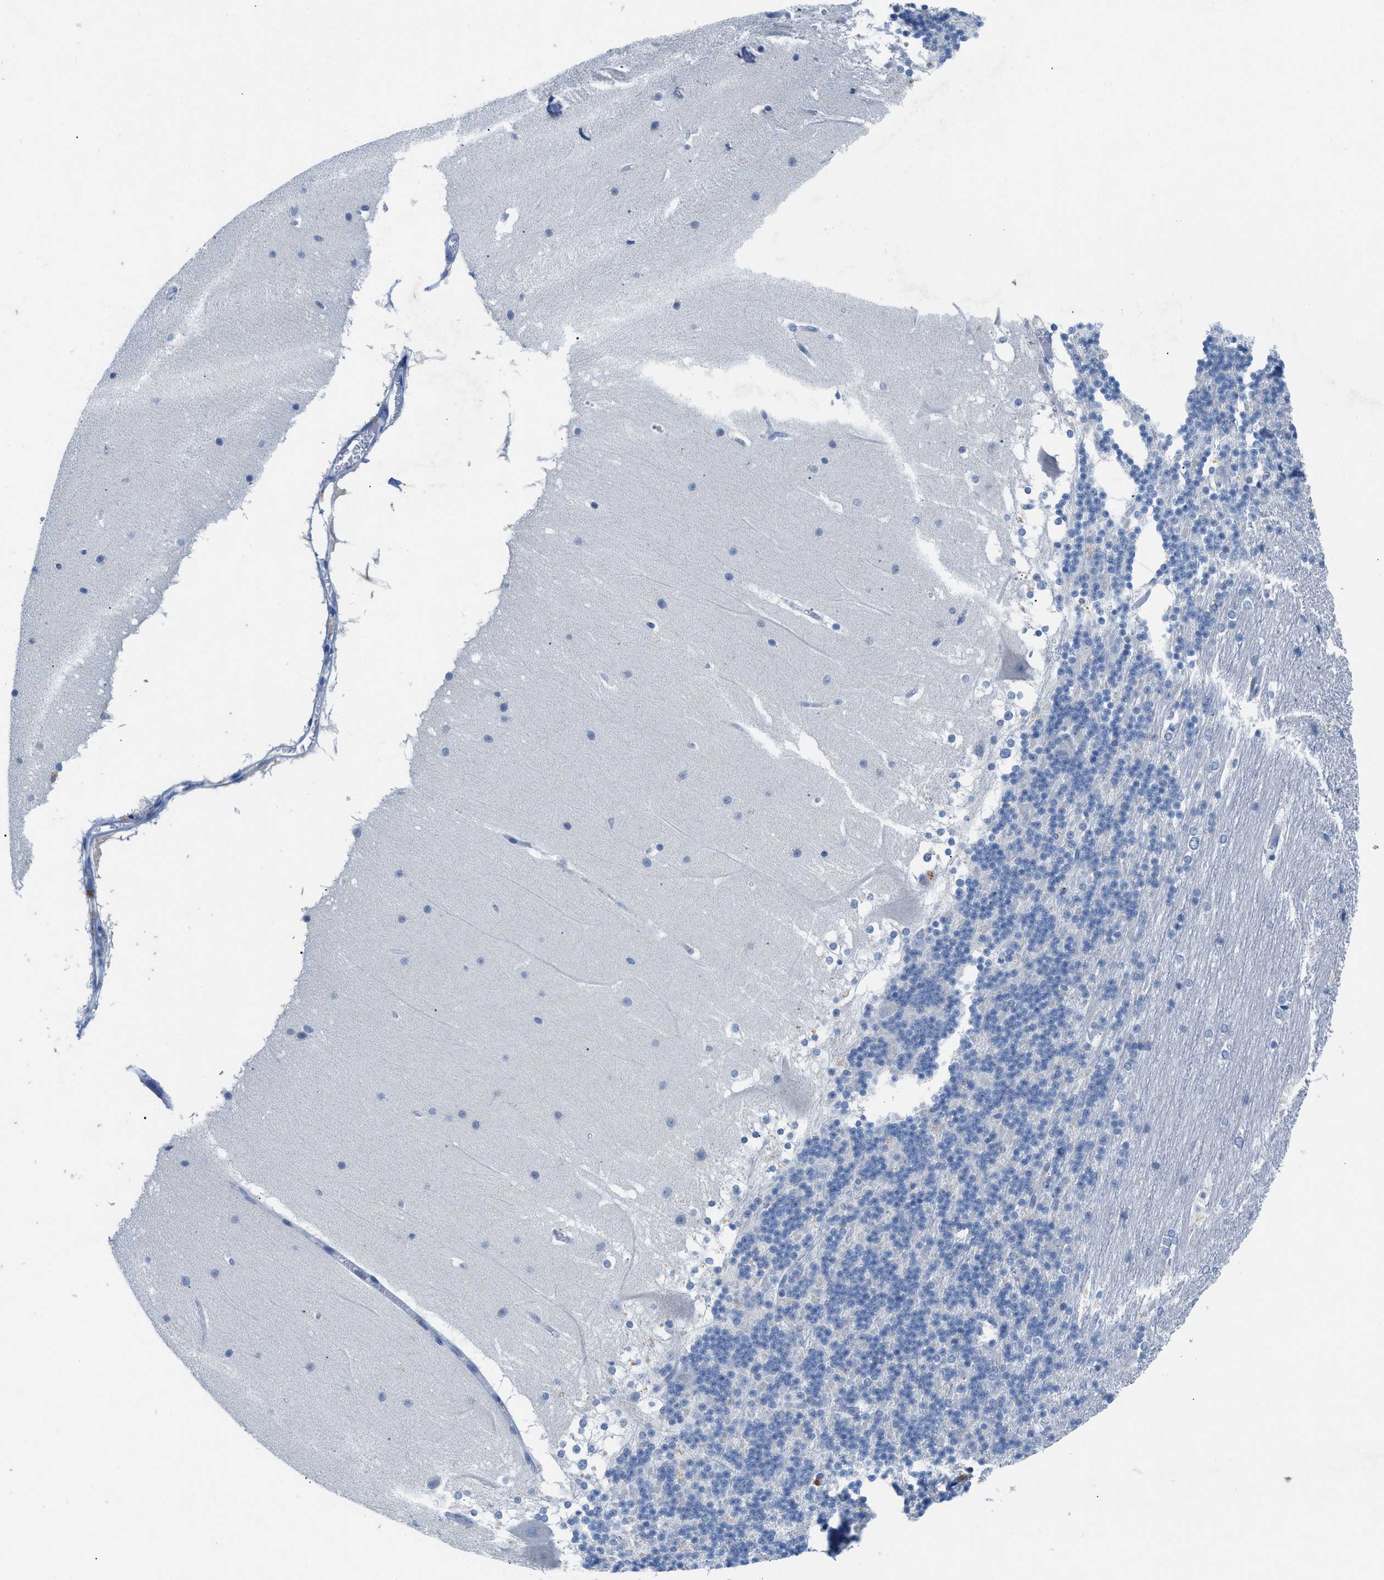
{"staining": {"intensity": "negative", "quantity": "none", "location": "none"}, "tissue": "cerebellum", "cell_type": "Cells in granular layer", "image_type": "normal", "snomed": [{"axis": "morphology", "description": "Normal tissue, NOS"}, {"axis": "topography", "description": "Cerebellum"}], "caption": "Immunohistochemistry of normal cerebellum reveals no staining in cells in granular layer.", "gene": "HPX", "patient": {"sex": "female", "age": 19}}